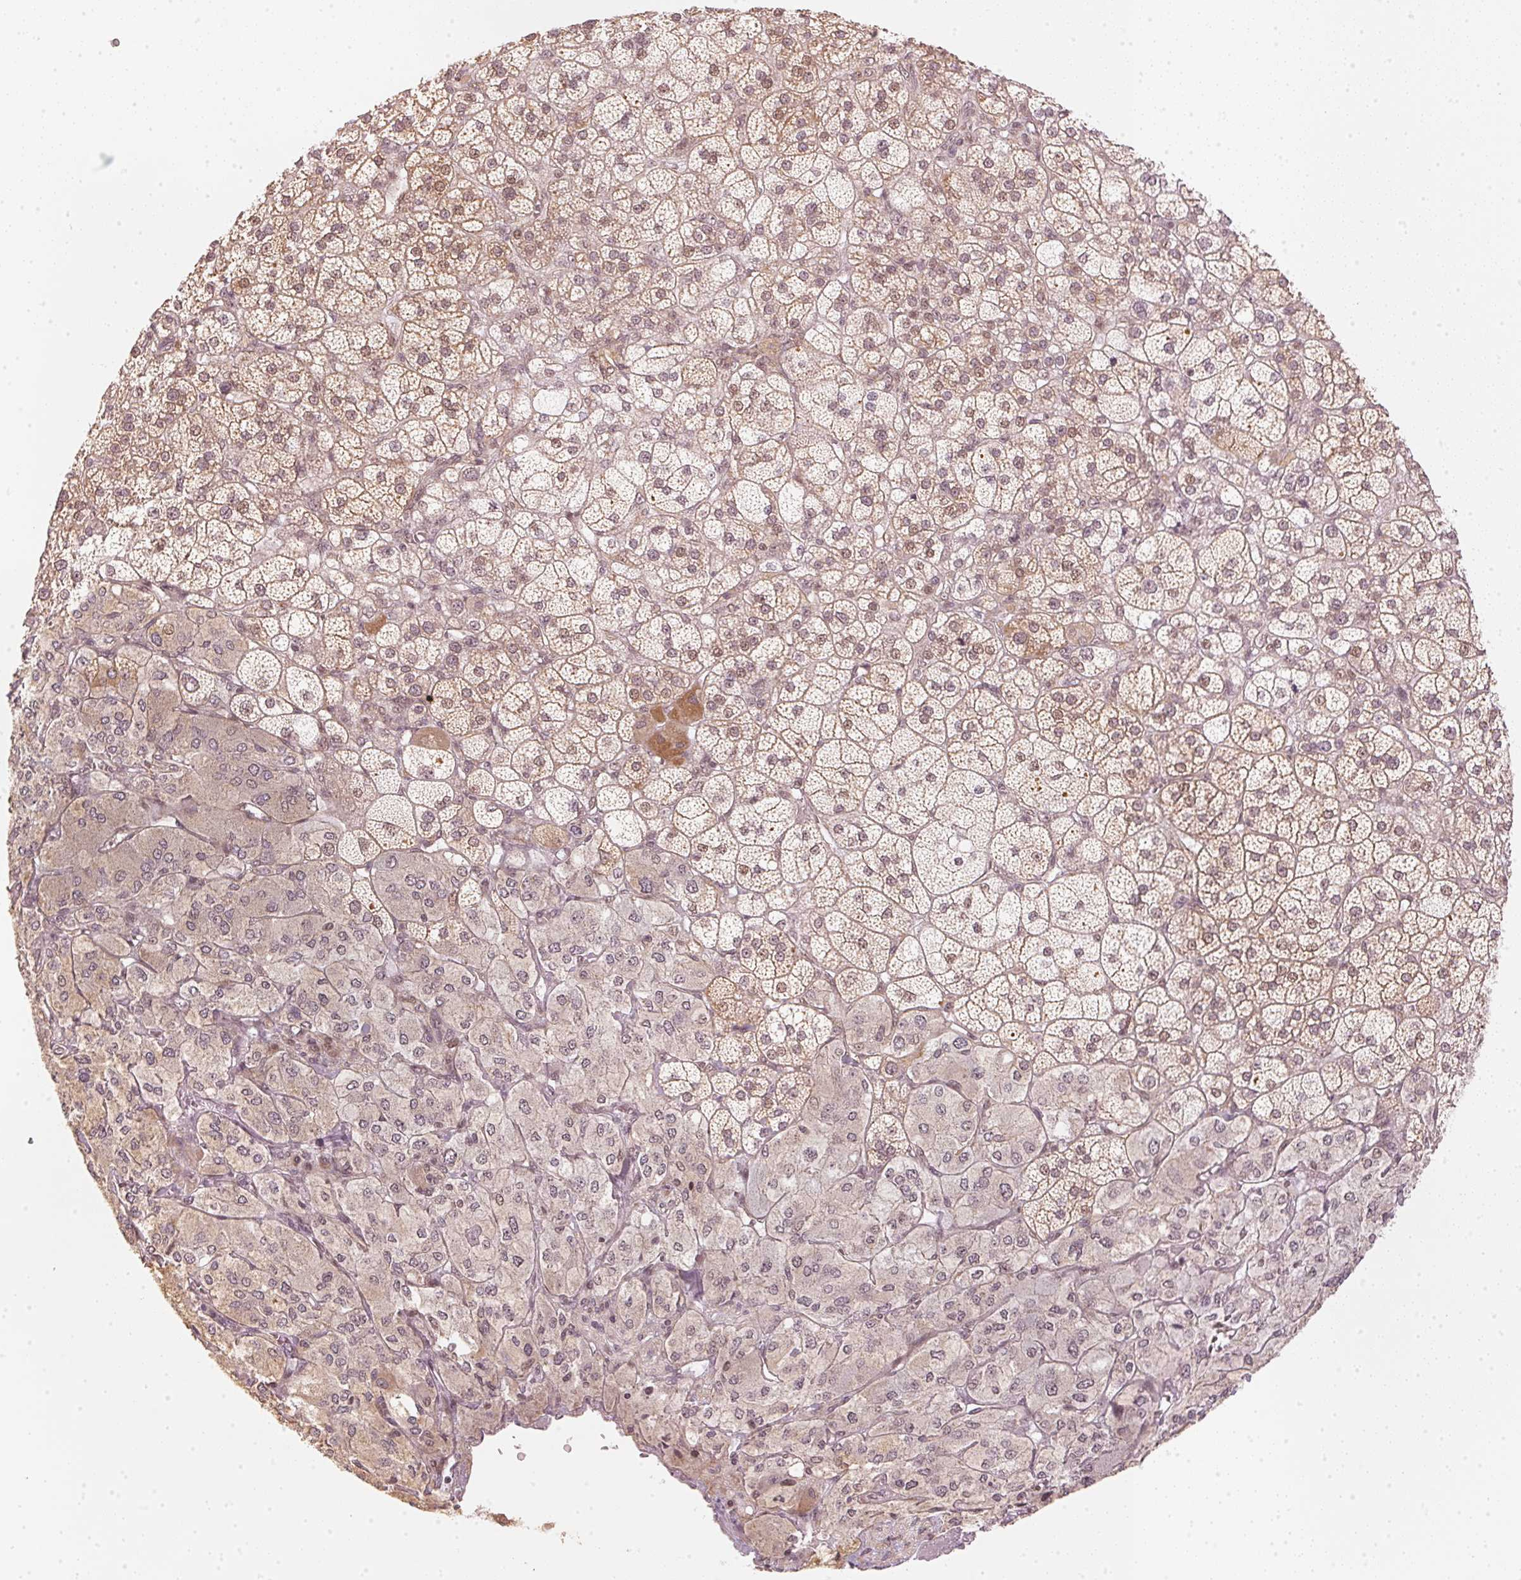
{"staining": {"intensity": "moderate", "quantity": ">75%", "location": "cytoplasmic/membranous,nuclear"}, "tissue": "adrenal gland", "cell_type": "Glandular cells", "image_type": "normal", "snomed": [{"axis": "morphology", "description": "Normal tissue, NOS"}, {"axis": "topography", "description": "Adrenal gland"}], "caption": "Immunohistochemistry image of benign adrenal gland stained for a protein (brown), which exhibits medium levels of moderate cytoplasmic/membranous,nuclear expression in approximately >75% of glandular cells.", "gene": "KAT6A", "patient": {"sex": "female", "age": 60}}